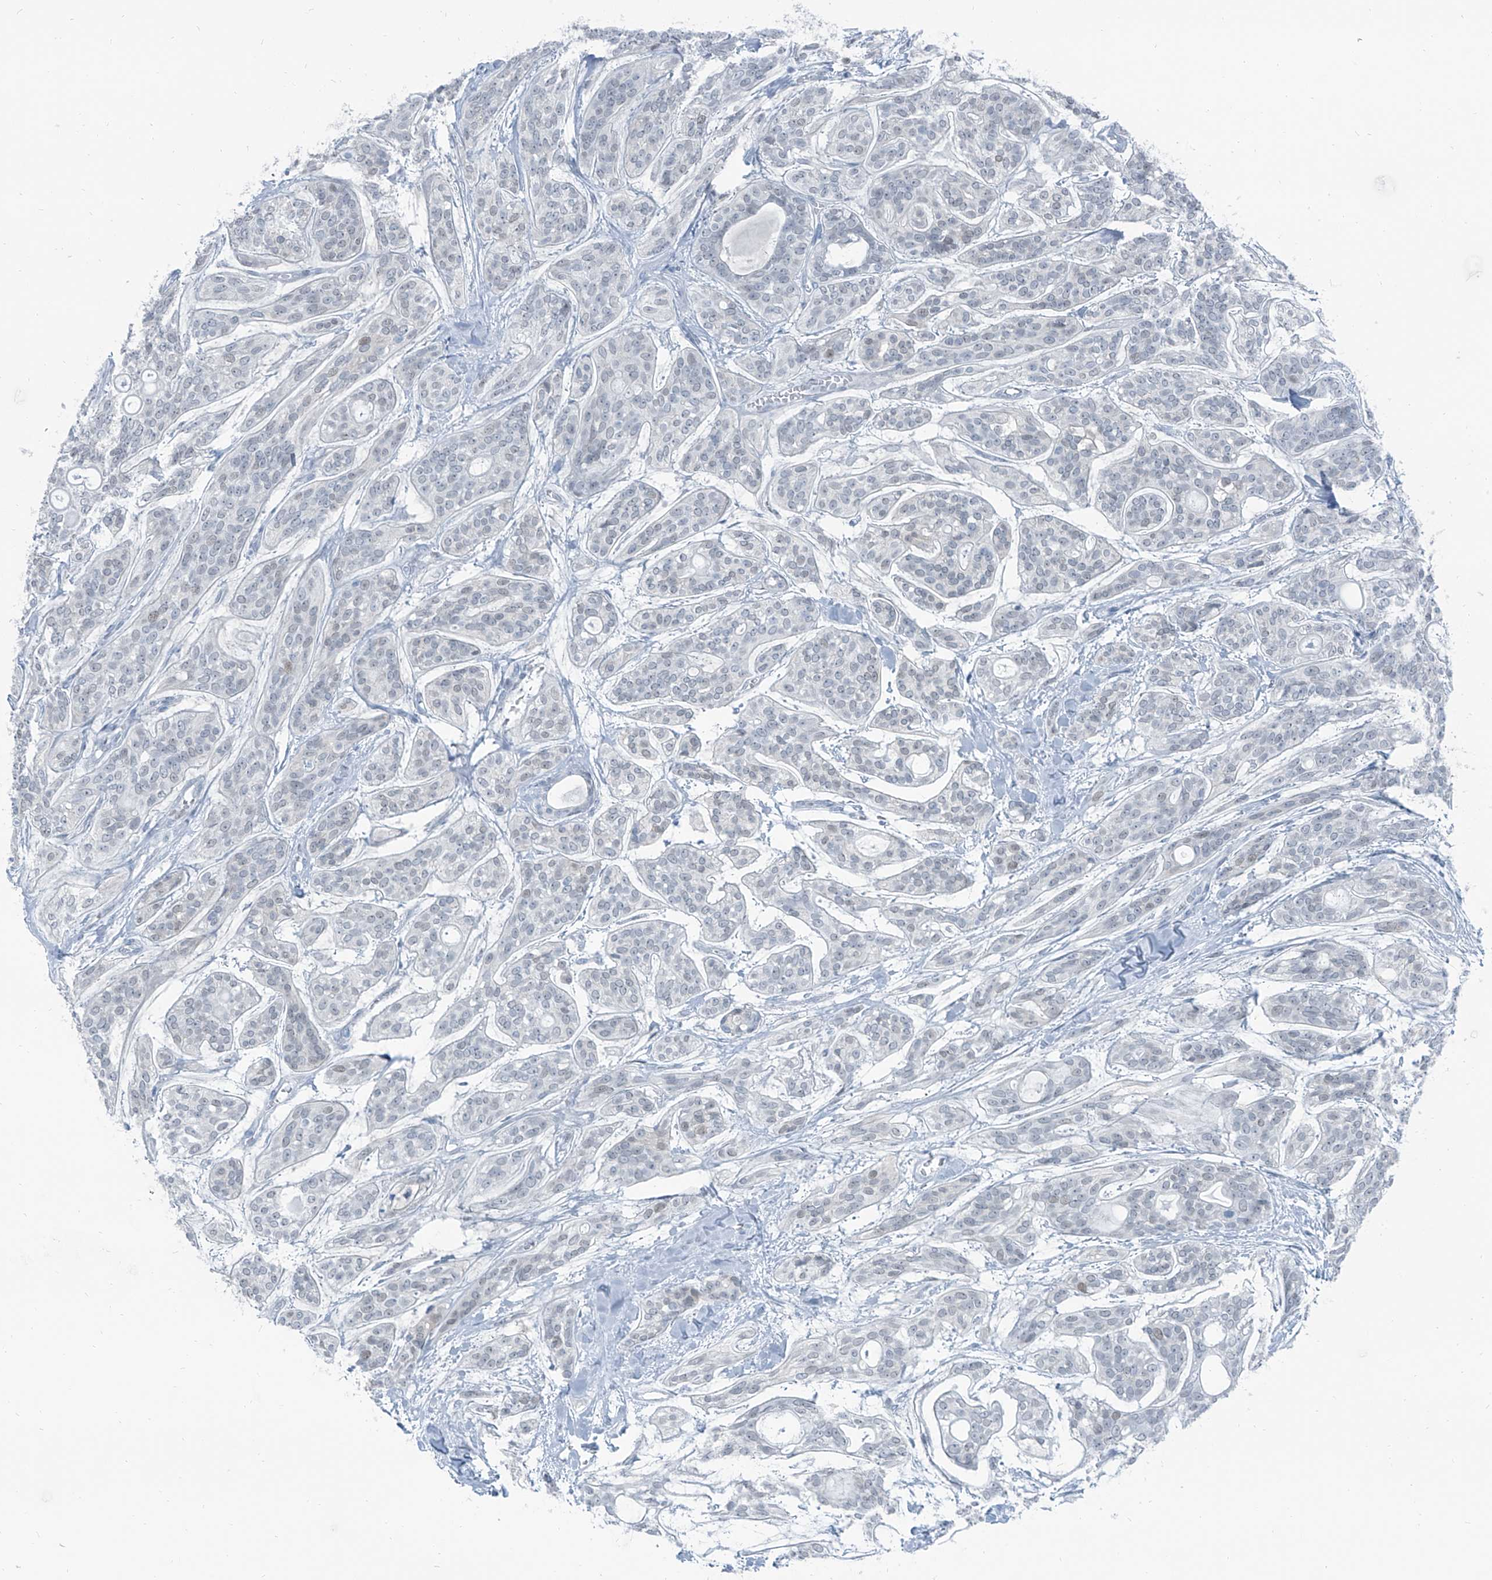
{"staining": {"intensity": "negative", "quantity": "none", "location": "none"}, "tissue": "head and neck cancer", "cell_type": "Tumor cells", "image_type": "cancer", "snomed": [{"axis": "morphology", "description": "Adenocarcinoma, NOS"}, {"axis": "topography", "description": "Head-Neck"}], "caption": "A photomicrograph of human head and neck adenocarcinoma is negative for staining in tumor cells.", "gene": "RGN", "patient": {"sex": "male", "age": 66}}